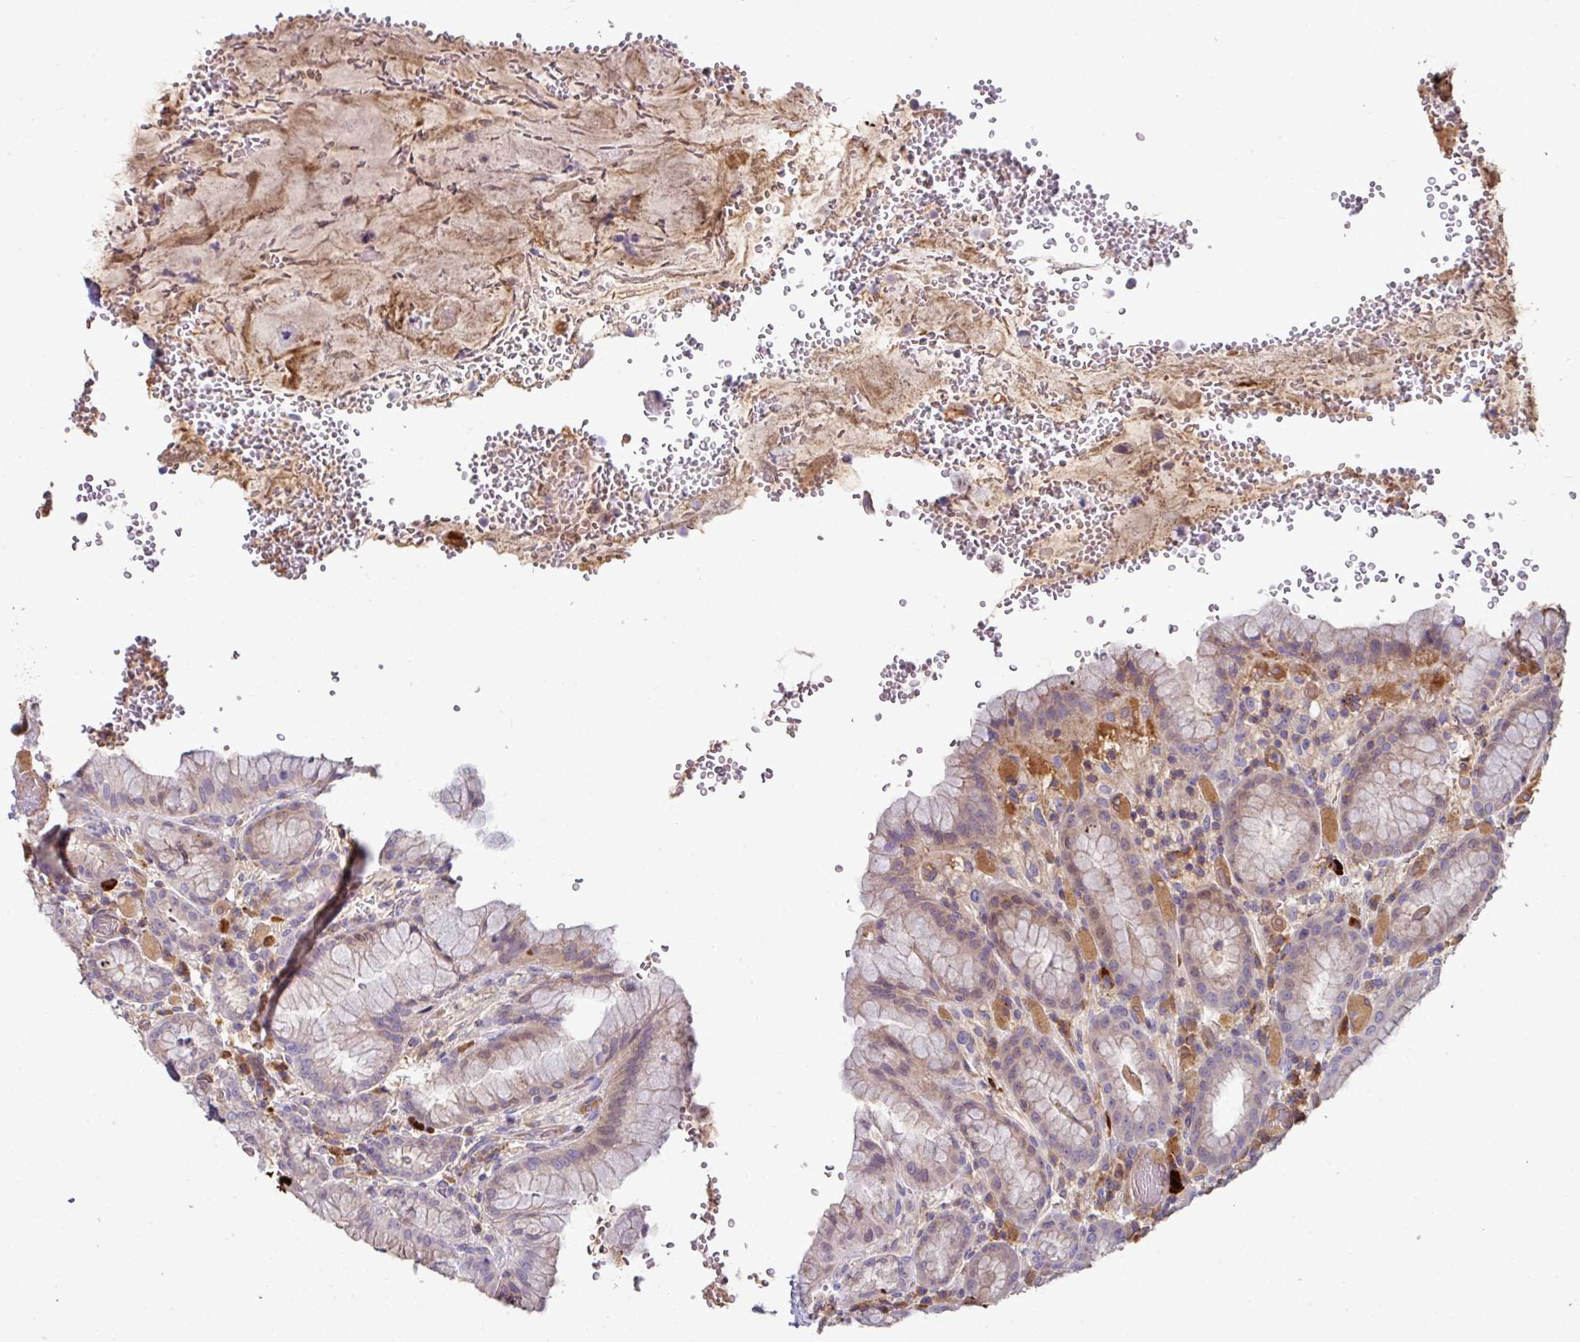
{"staining": {"intensity": "weak", "quantity": "25%-75%", "location": "cytoplasmic/membranous"}, "tissue": "stomach", "cell_type": "Glandular cells", "image_type": "normal", "snomed": [{"axis": "morphology", "description": "Normal tissue, NOS"}, {"axis": "topography", "description": "Stomach, upper"}], "caption": "The image demonstrates immunohistochemical staining of unremarkable stomach. There is weak cytoplasmic/membranous staining is seen in approximately 25%-75% of glandular cells.", "gene": "SLAMF6", "patient": {"sex": "male", "age": 52}}